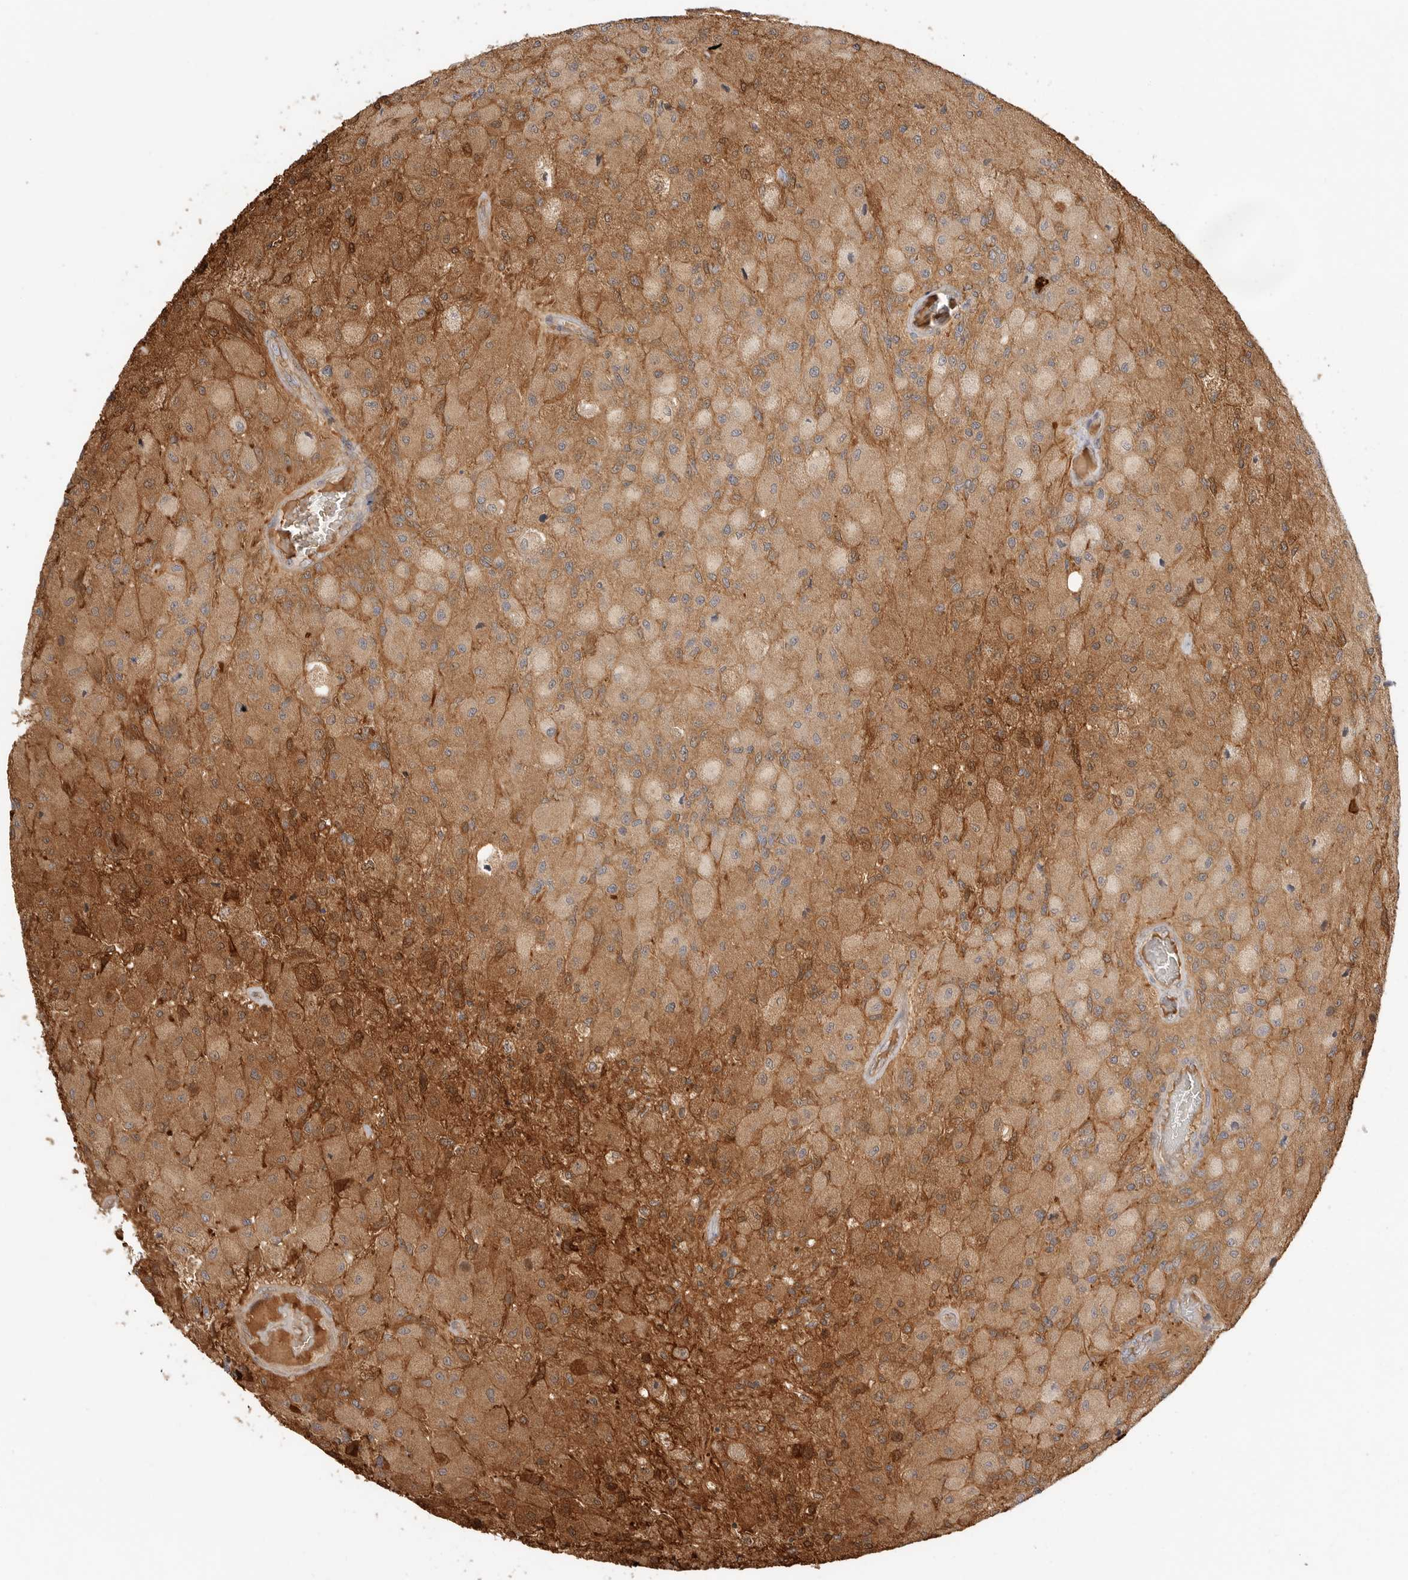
{"staining": {"intensity": "moderate", "quantity": ">75%", "location": "cytoplasmic/membranous"}, "tissue": "glioma", "cell_type": "Tumor cells", "image_type": "cancer", "snomed": [{"axis": "morphology", "description": "Normal tissue, NOS"}, {"axis": "morphology", "description": "Glioma, malignant, High grade"}, {"axis": "topography", "description": "Cerebral cortex"}], "caption": "Malignant glioma (high-grade) was stained to show a protein in brown. There is medium levels of moderate cytoplasmic/membranous staining in about >75% of tumor cells.", "gene": "CLDN12", "patient": {"sex": "male", "age": 77}}